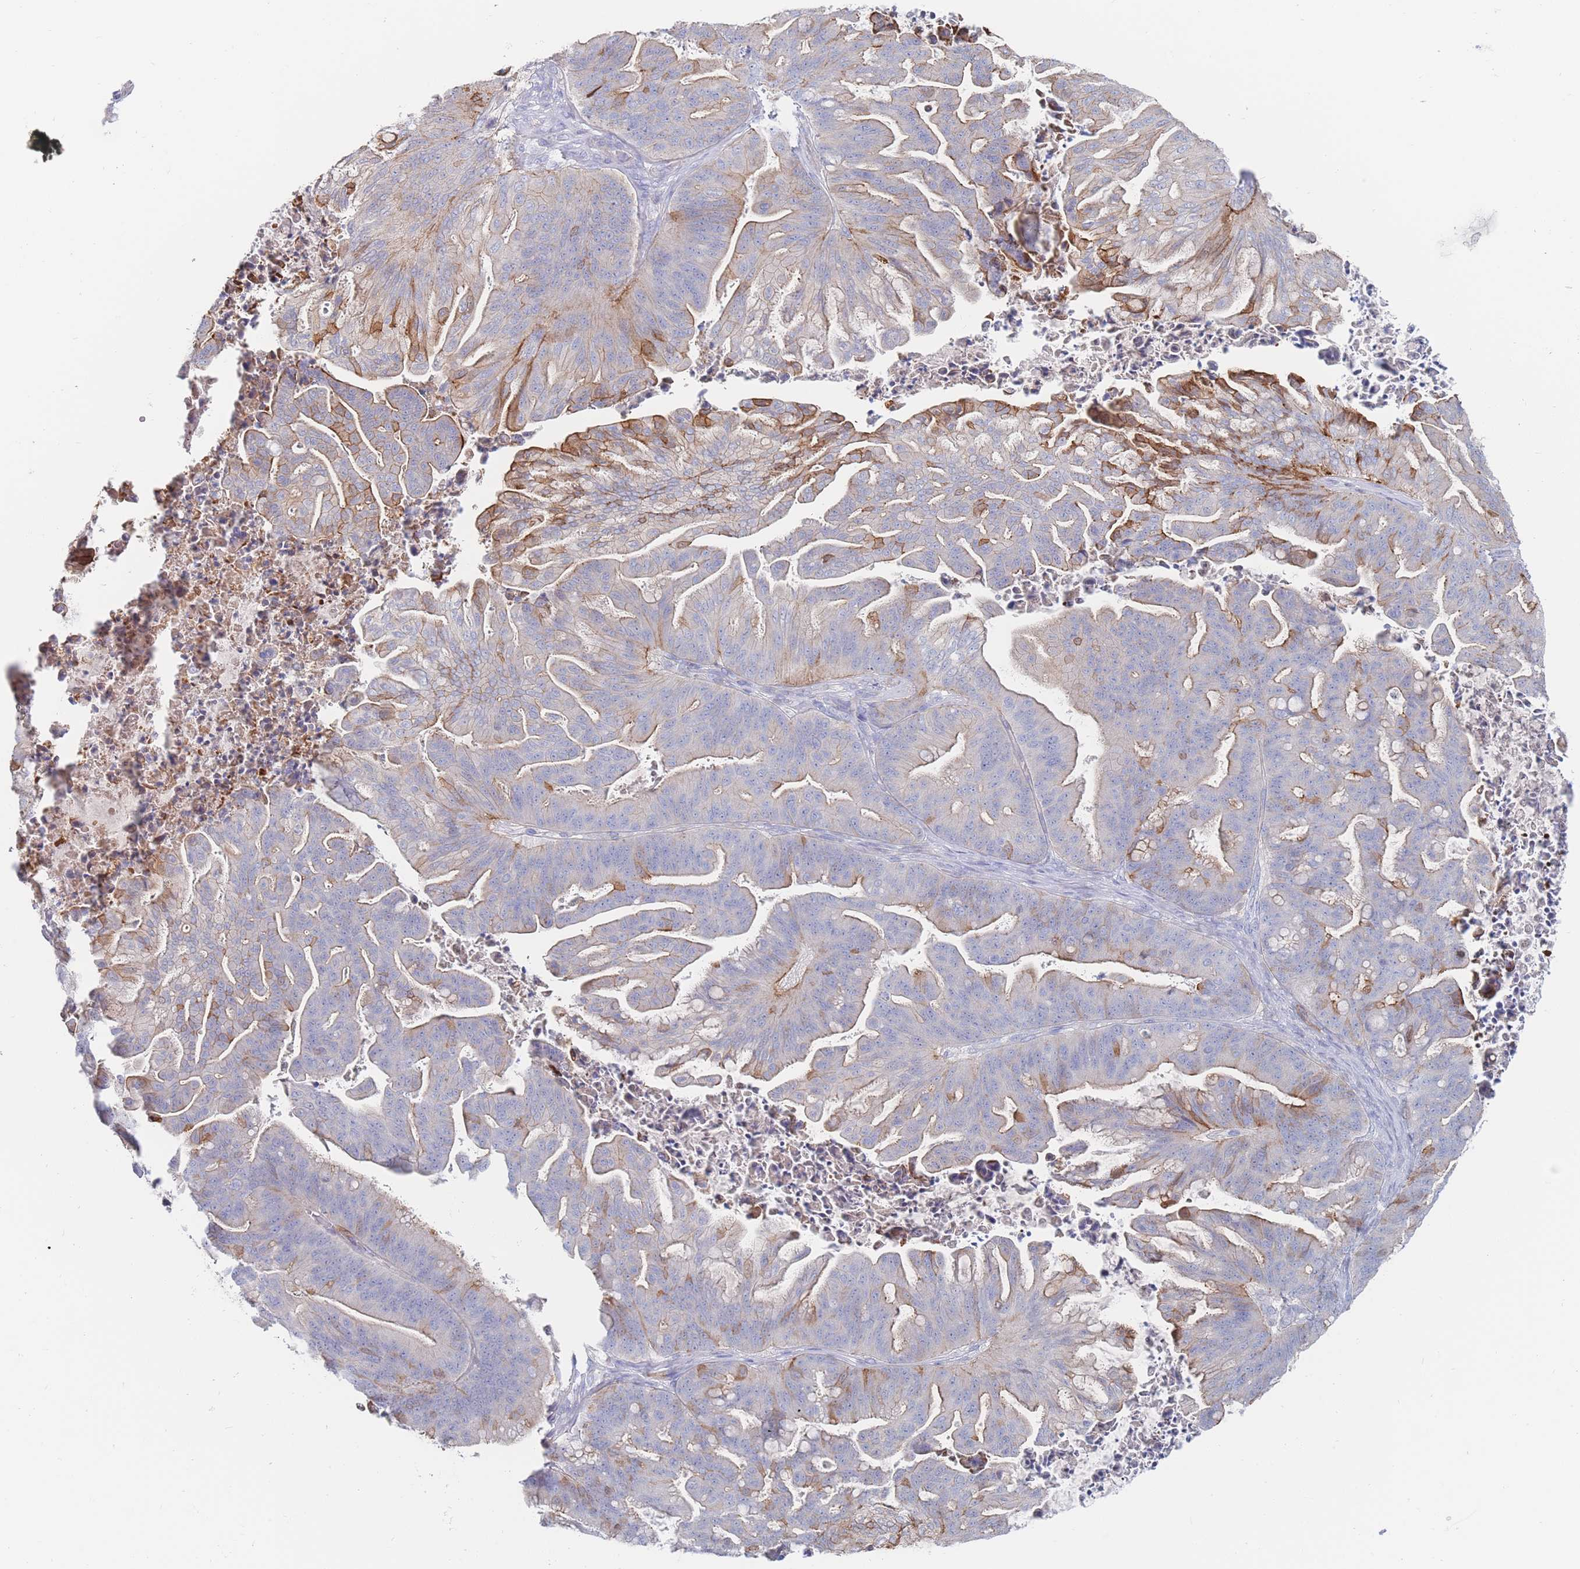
{"staining": {"intensity": "moderate", "quantity": "<25%", "location": "cytoplasmic/membranous"}, "tissue": "ovarian cancer", "cell_type": "Tumor cells", "image_type": "cancer", "snomed": [{"axis": "morphology", "description": "Cystadenocarcinoma, mucinous, NOS"}, {"axis": "topography", "description": "Ovary"}], "caption": "A histopathology image showing moderate cytoplasmic/membranous staining in about <25% of tumor cells in mucinous cystadenocarcinoma (ovarian), as visualized by brown immunohistochemical staining.", "gene": "G6PC1", "patient": {"sex": "female", "age": 67}}